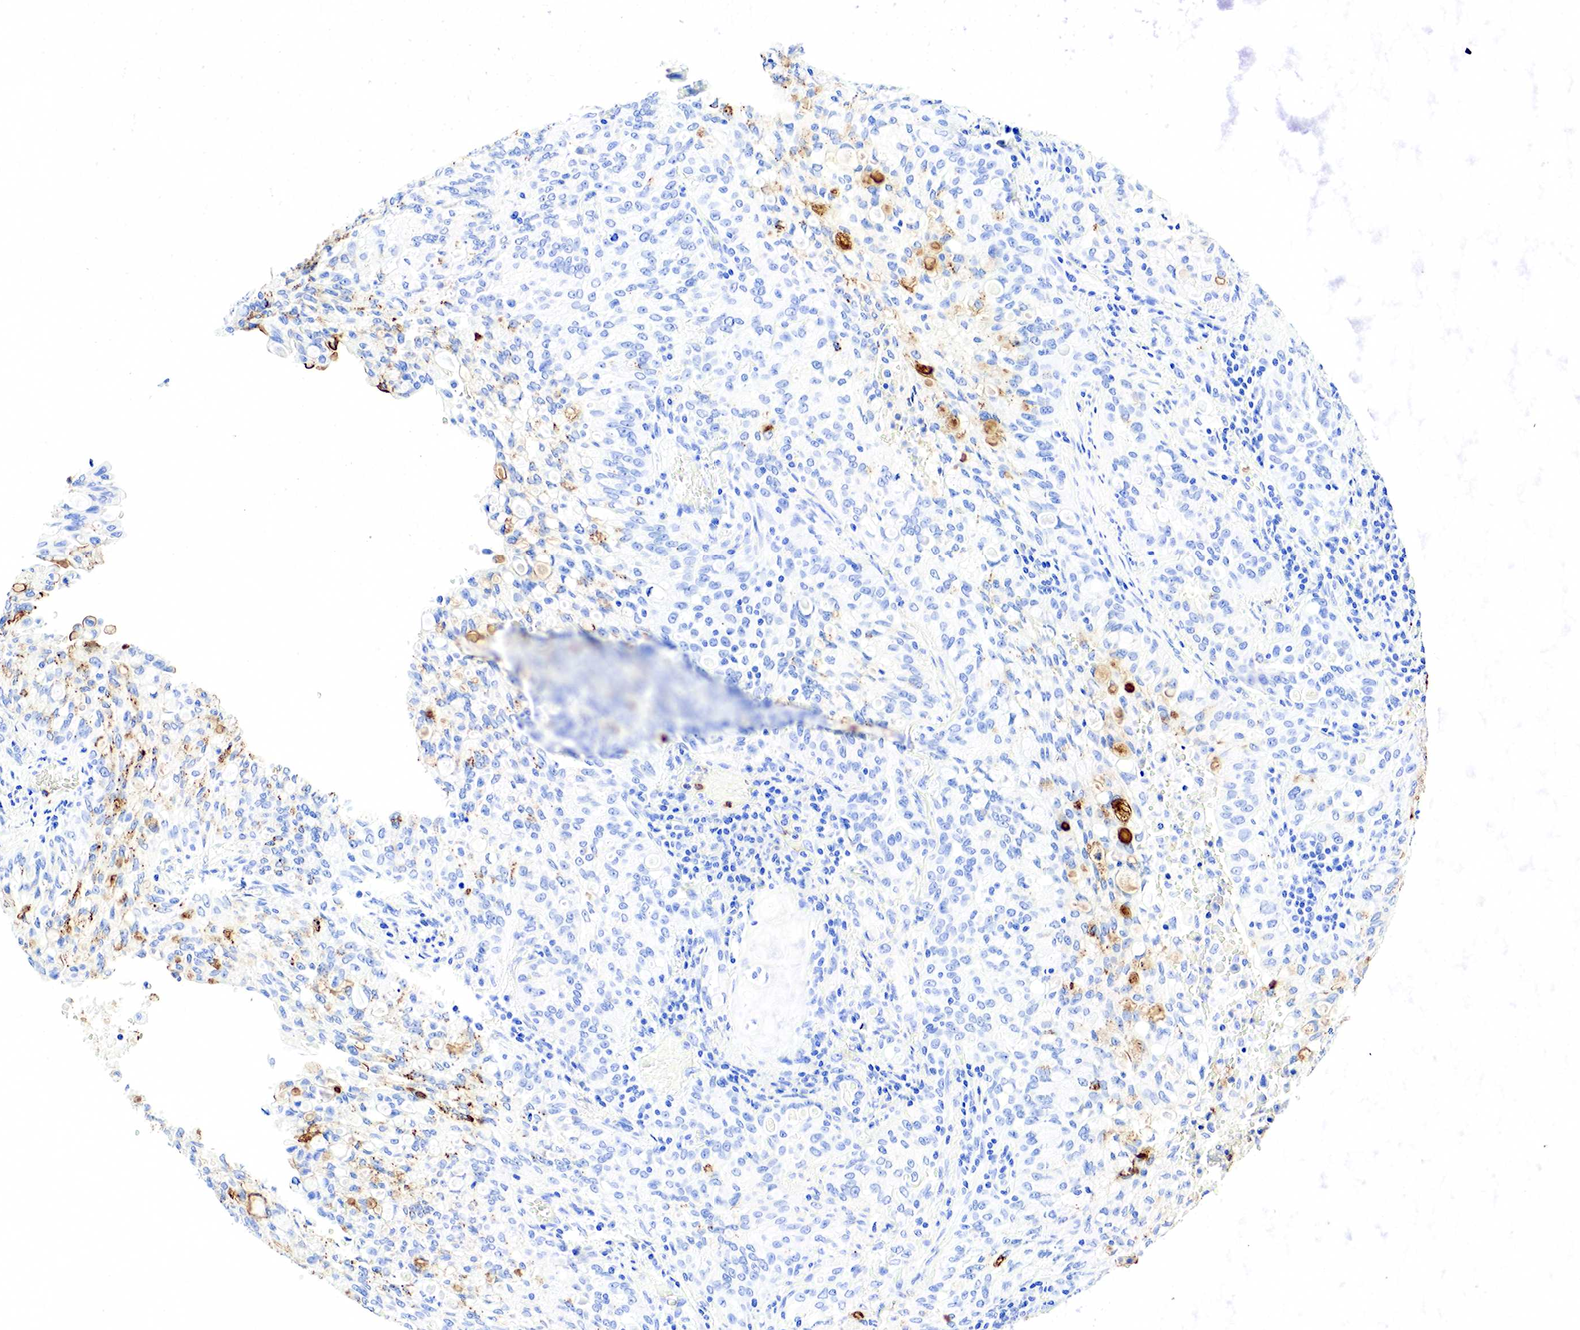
{"staining": {"intensity": "moderate", "quantity": "25%-75%", "location": "cytoplasmic/membranous"}, "tissue": "lung cancer", "cell_type": "Tumor cells", "image_type": "cancer", "snomed": [{"axis": "morphology", "description": "Adenocarcinoma, NOS"}, {"axis": "topography", "description": "Lung"}], "caption": "Protein analysis of lung cancer tissue demonstrates moderate cytoplasmic/membranous expression in about 25%-75% of tumor cells. The protein is shown in brown color, while the nuclei are stained blue.", "gene": "FUT4", "patient": {"sex": "female", "age": 44}}